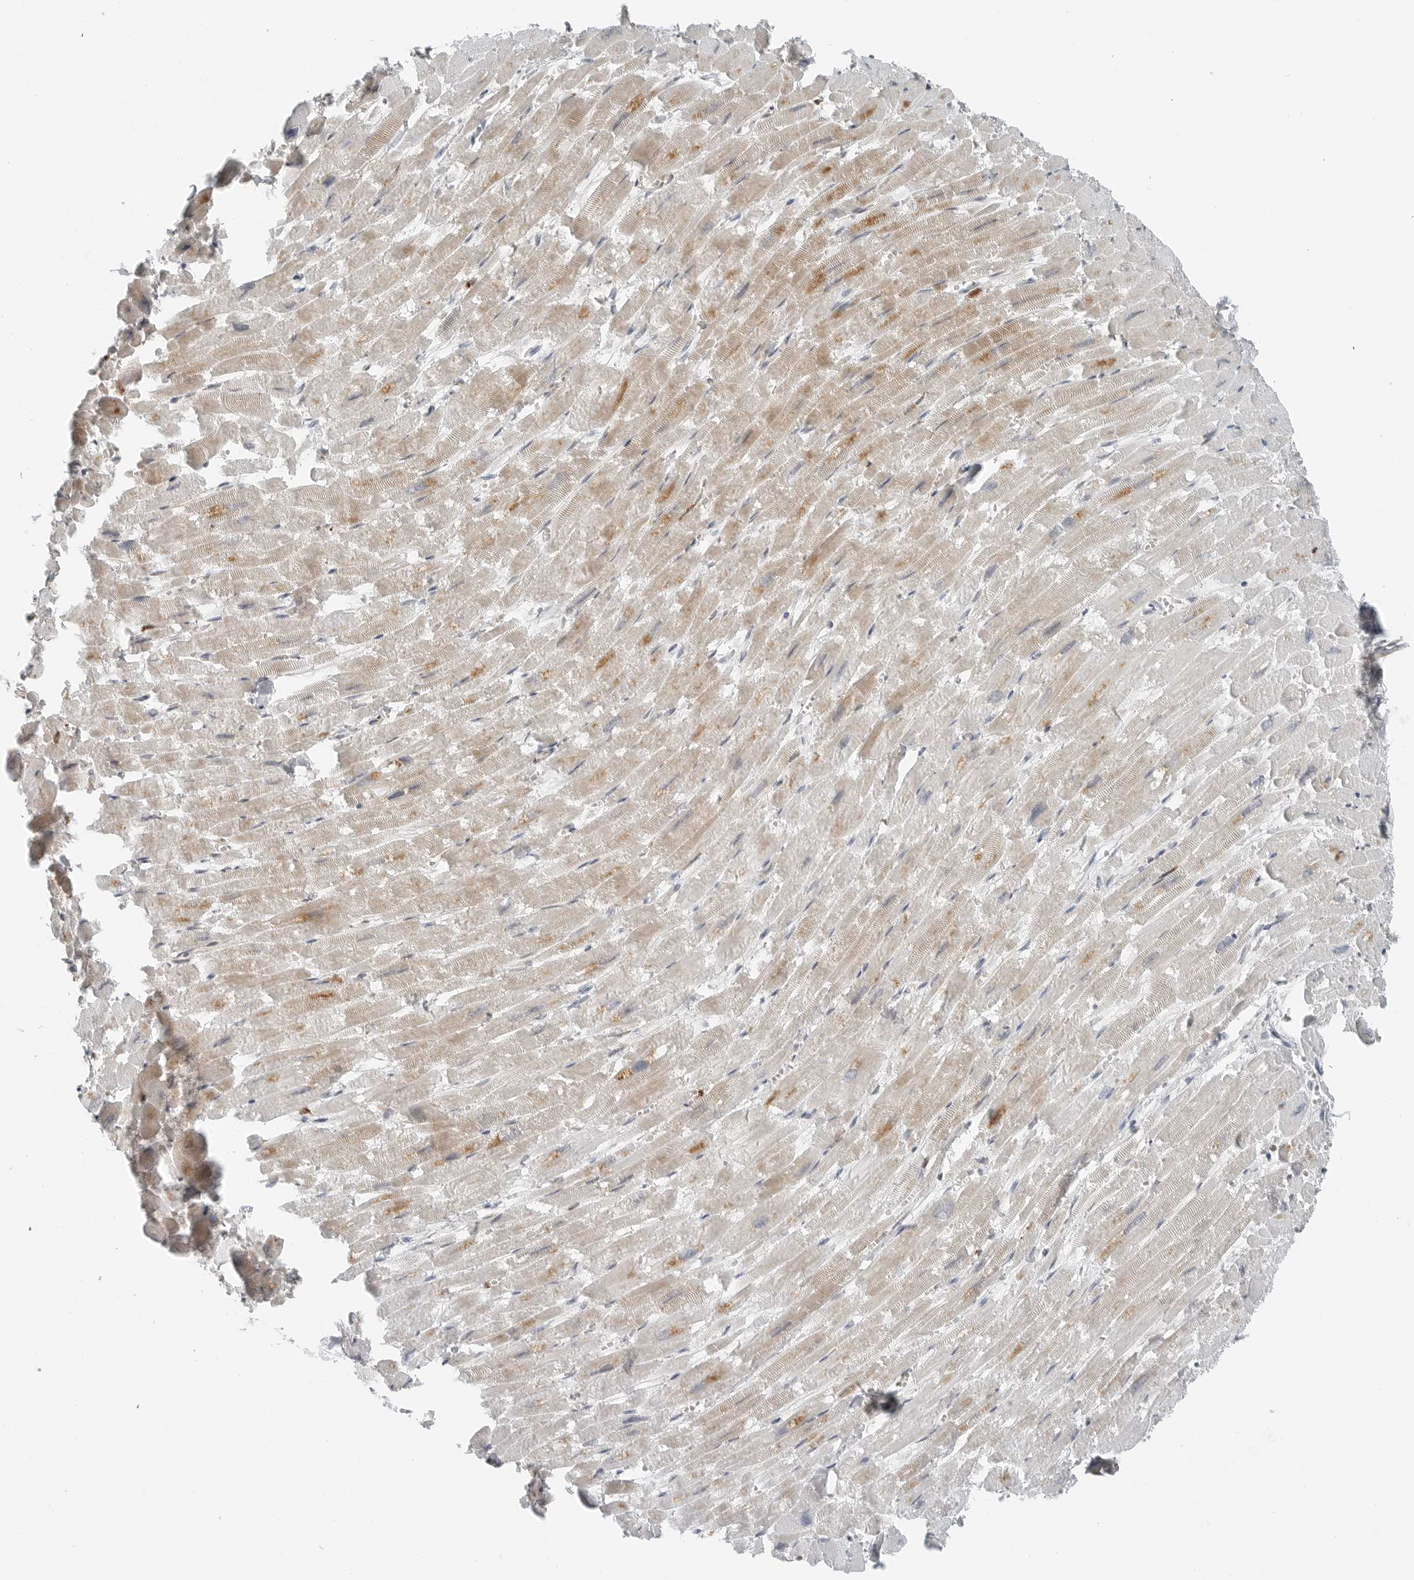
{"staining": {"intensity": "weak", "quantity": "25%-75%", "location": "cytoplasmic/membranous"}, "tissue": "heart muscle", "cell_type": "Cardiomyocytes", "image_type": "normal", "snomed": [{"axis": "morphology", "description": "Normal tissue, NOS"}, {"axis": "topography", "description": "Heart"}], "caption": "High-power microscopy captured an immunohistochemistry (IHC) photomicrograph of benign heart muscle, revealing weak cytoplasmic/membranous expression in about 25%-75% of cardiomyocytes. The staining was performed using DAB (3,3'-diaminobenzidine) to visualize the protein expression in brown, while the nuclei were stained in blue with hematoxylin (Magnification: 20x).", "gene": "LEFTY2", "patient": {"sex": "male", "age": 54}}